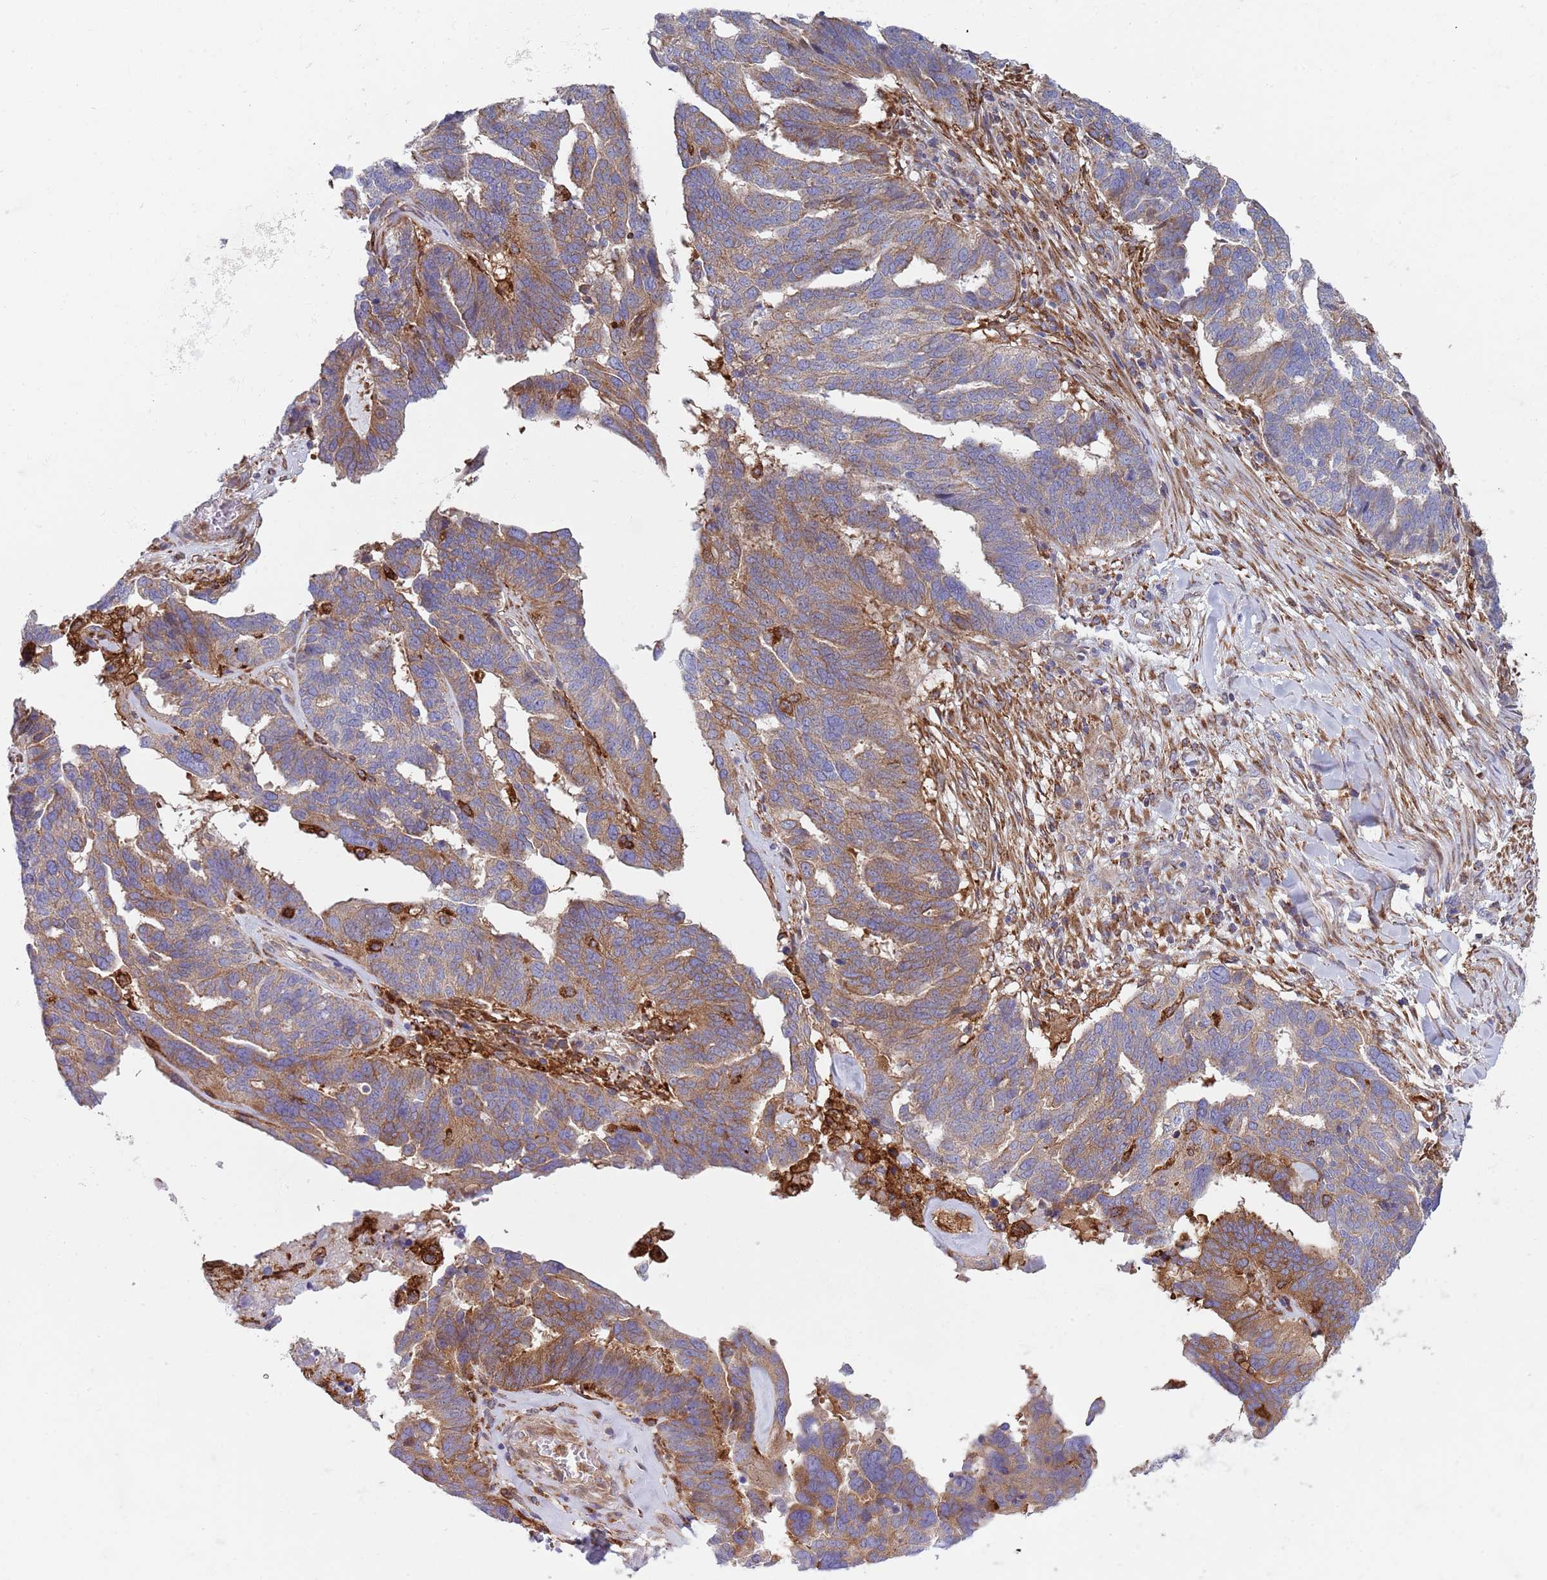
{"staining": {"intensity": "moderate", "quantity": "25%-75%", "location": "cytoplasmic/membranous"}, "tissue": "ovarian cancer", "cell_type": "Tumor cells", "image_type": "cancer", "snomed": [{"axis": "morphology", "description": "Cystadenocarcinoma, serous, NOS"}, {"axis": "topography", "description": "Ovary"}], "caption": "Moderate cytoplasmic/membranous positivity is appreciated in about 25%-75% of tumor cells in serous cystadenocarcinoma (ovarian).", "gene": "ZMYM5", "patient": {"sex": "female", "age": 59}}